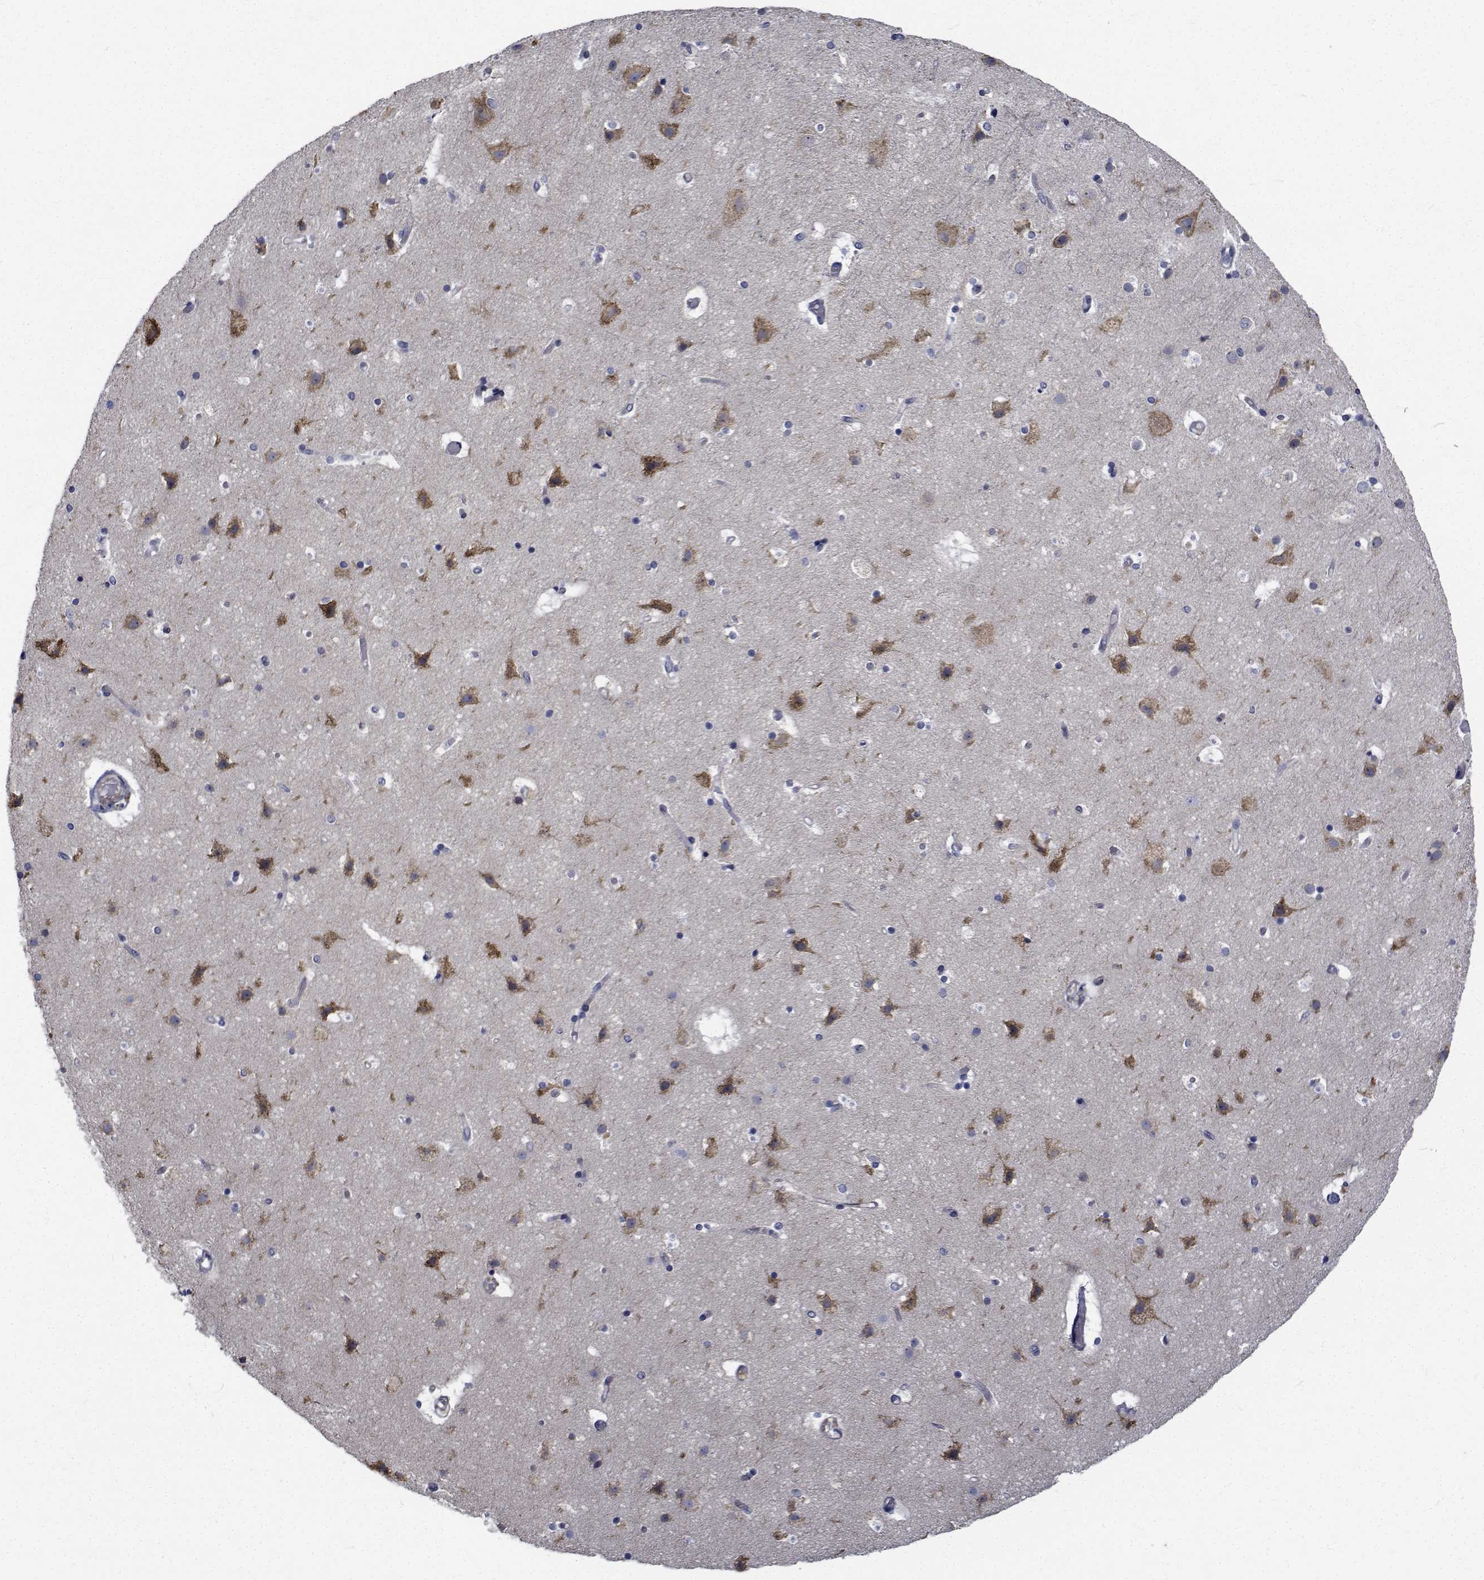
{"staining": {"intensity": "negative", "quantity": "none", "location": "none"}, "tissue": "cerebral cortex", "cell_type": "Endothelial cells", "image_type": "normal", "snomed": [{"axis": "morphology", "description": "Normal tissue, NOS"}, {"axis": "topography", "description": "Cerebral cortex"}], "caption": "Immunohistochemical staining of normal cerebral cortex demonstrates no significant expression in endothelial cells.", "gene": "TTBK1", "patient": {"sex": "female", "age": 52}}